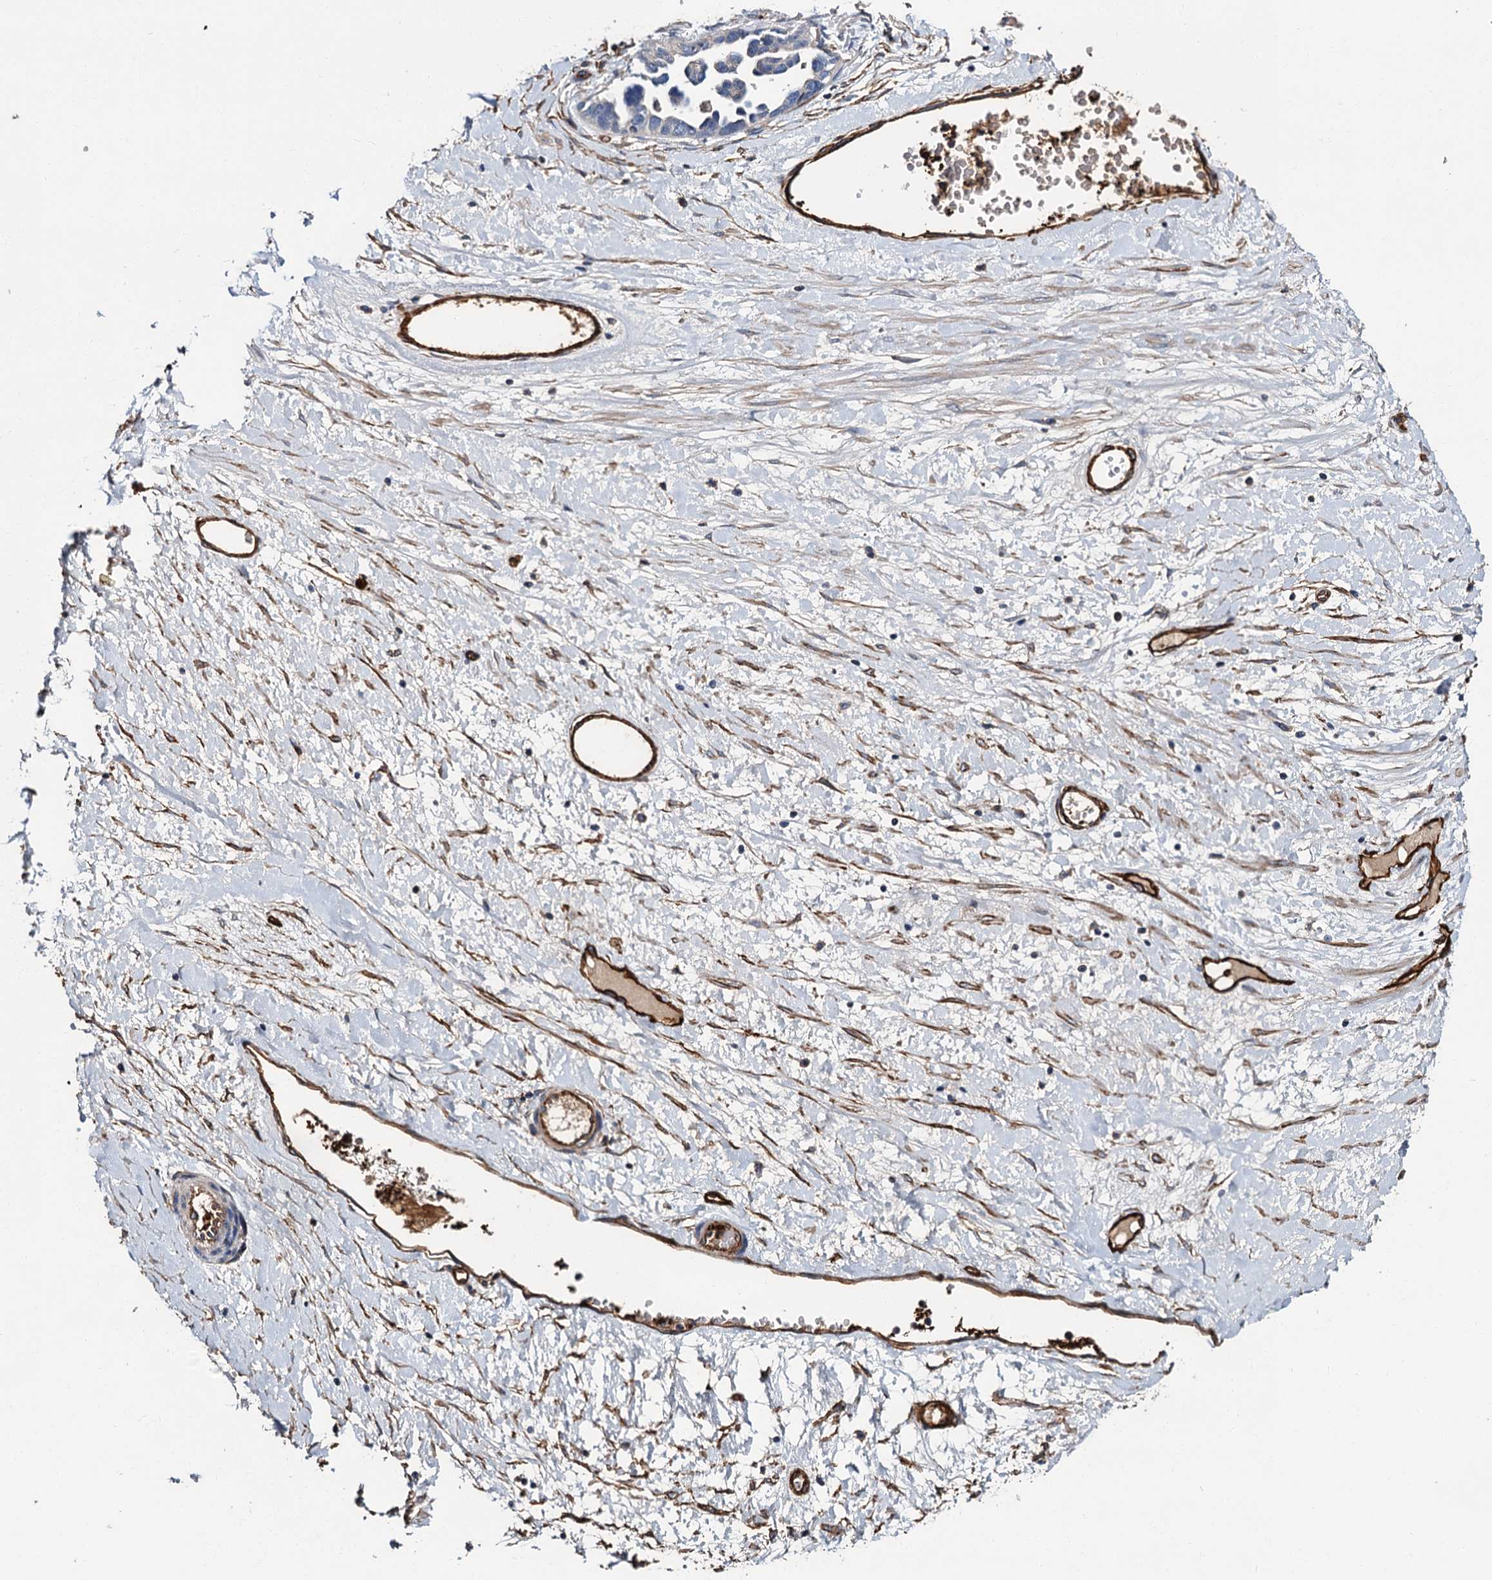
{"staining": {"intensity": "negative", "quantity": "none", "location": "none"}, "tissue": "ovarian cancer", "cell_type": "Tumor cells", "image_type": "cancer", "snomed": [{"axis": "morphology", "description": "Cystadenocarcinoma, serous, NOS"}, {"axis": "topography", "description": "Ovary"}], "caption": "Immunohistochemistry (IHC) photomicrograph of ovarian serous cystadenocarcinoma stained for a protein (brown), which demonstrates no staining in tumor cells.", "gene": "CACNA1C", "patient": {"sex": "female", "age": 54}}